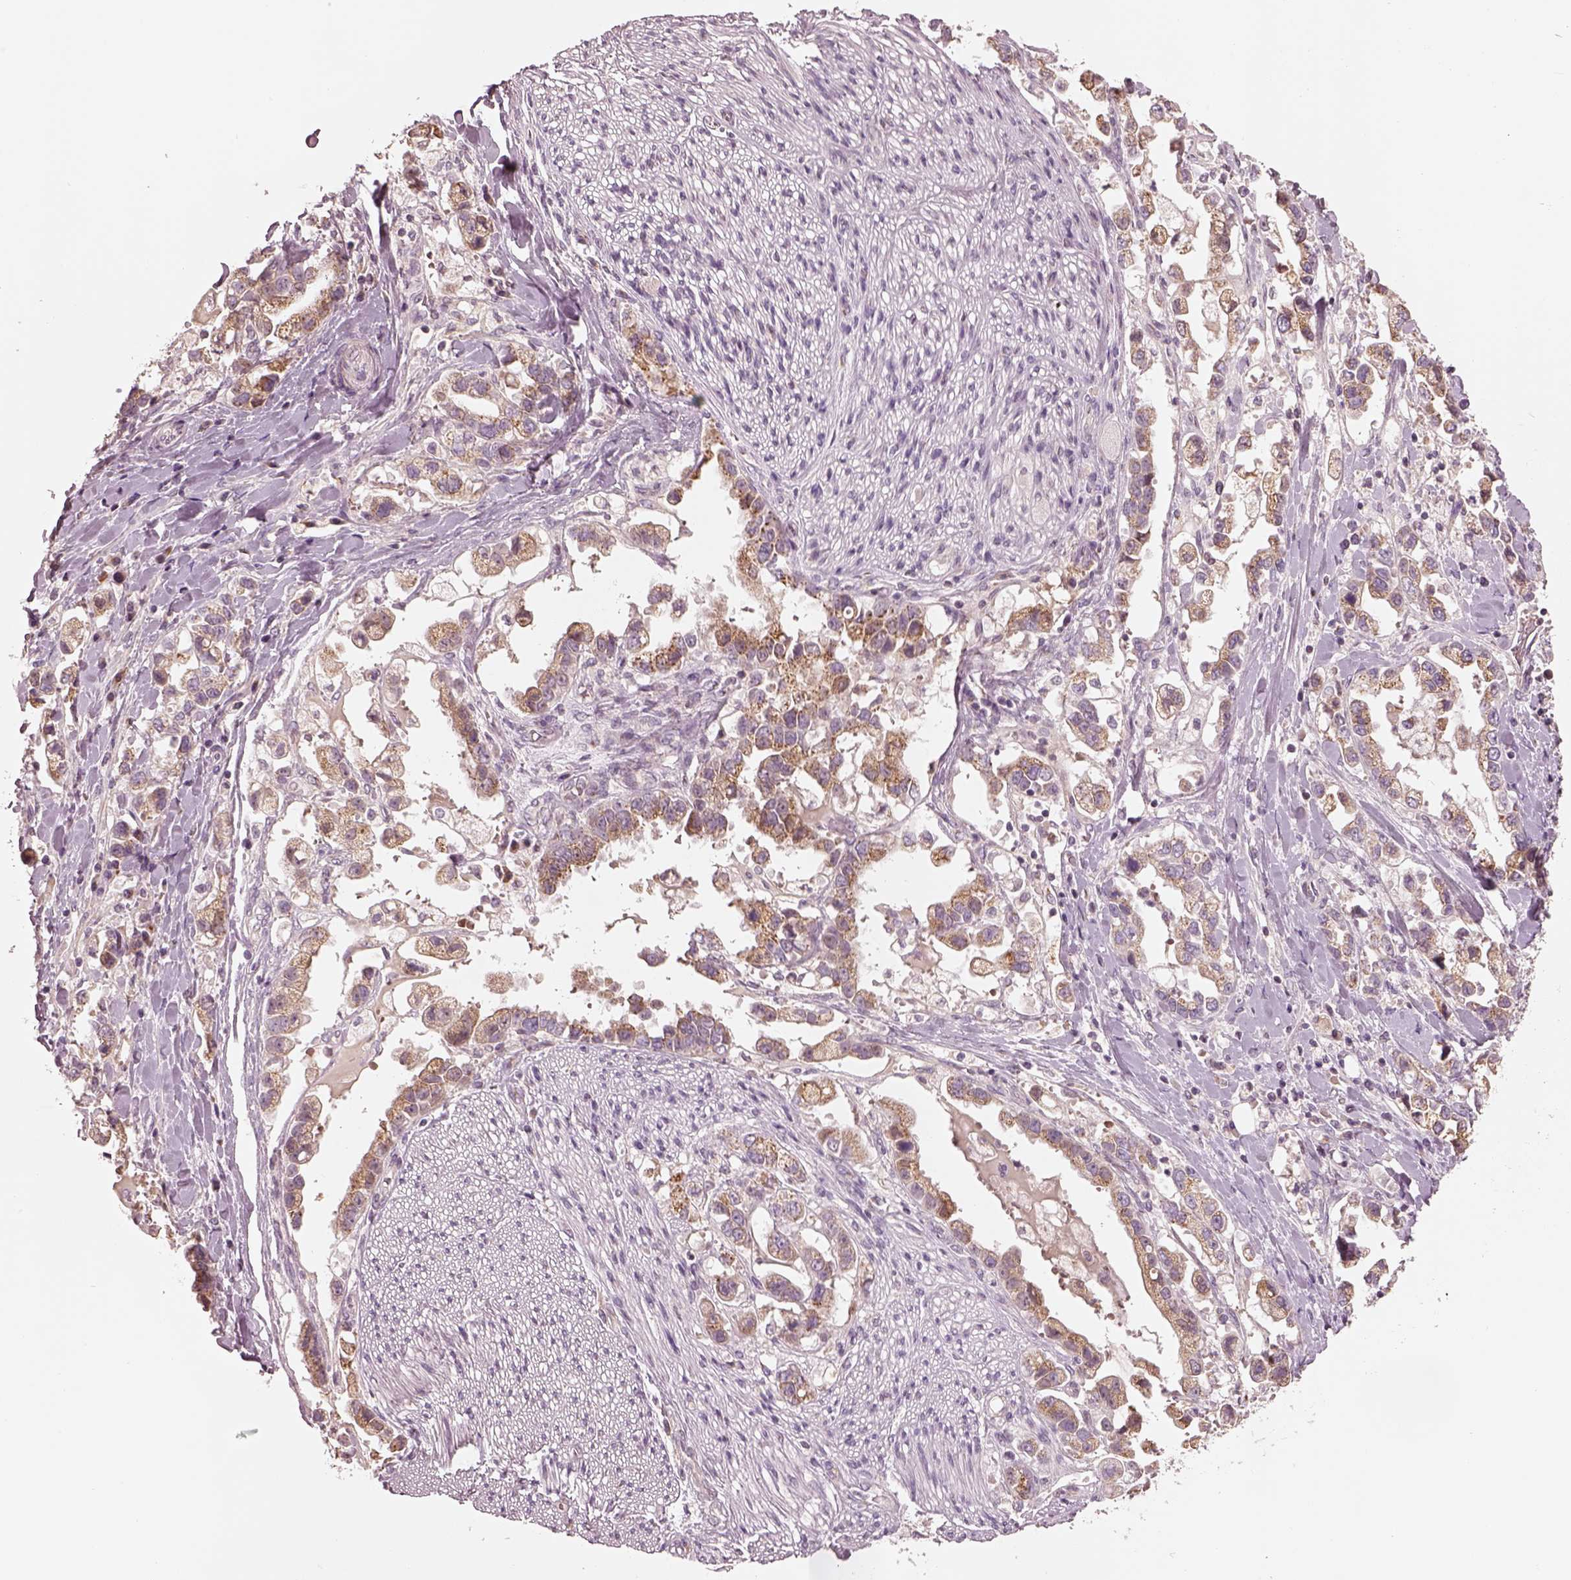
{"staining": {"intensity": "moderate", "quantity": ">75%", "location": "cytoplasmic/membranous"}, "tissue": "stomach cancer", "cell_type": "Tumor cells", "image_type": "cancer", "snomed": [{"axis": "morphology", "description": "Adenocarcinoma, NOS"}, {"axis": "topography", "description": "Stomach"}], "caption": "Stomach adenocarcinoma tissue displays moderate cytoplasmic/membranous staining in about >75% of tumor cells, visualized by immunohistochemistry. The protein of interest is shown in brown color, while the nuclei are stained blue.", "gene": "SDCBP2", "patient": {"sex": "male", "age": 59}}